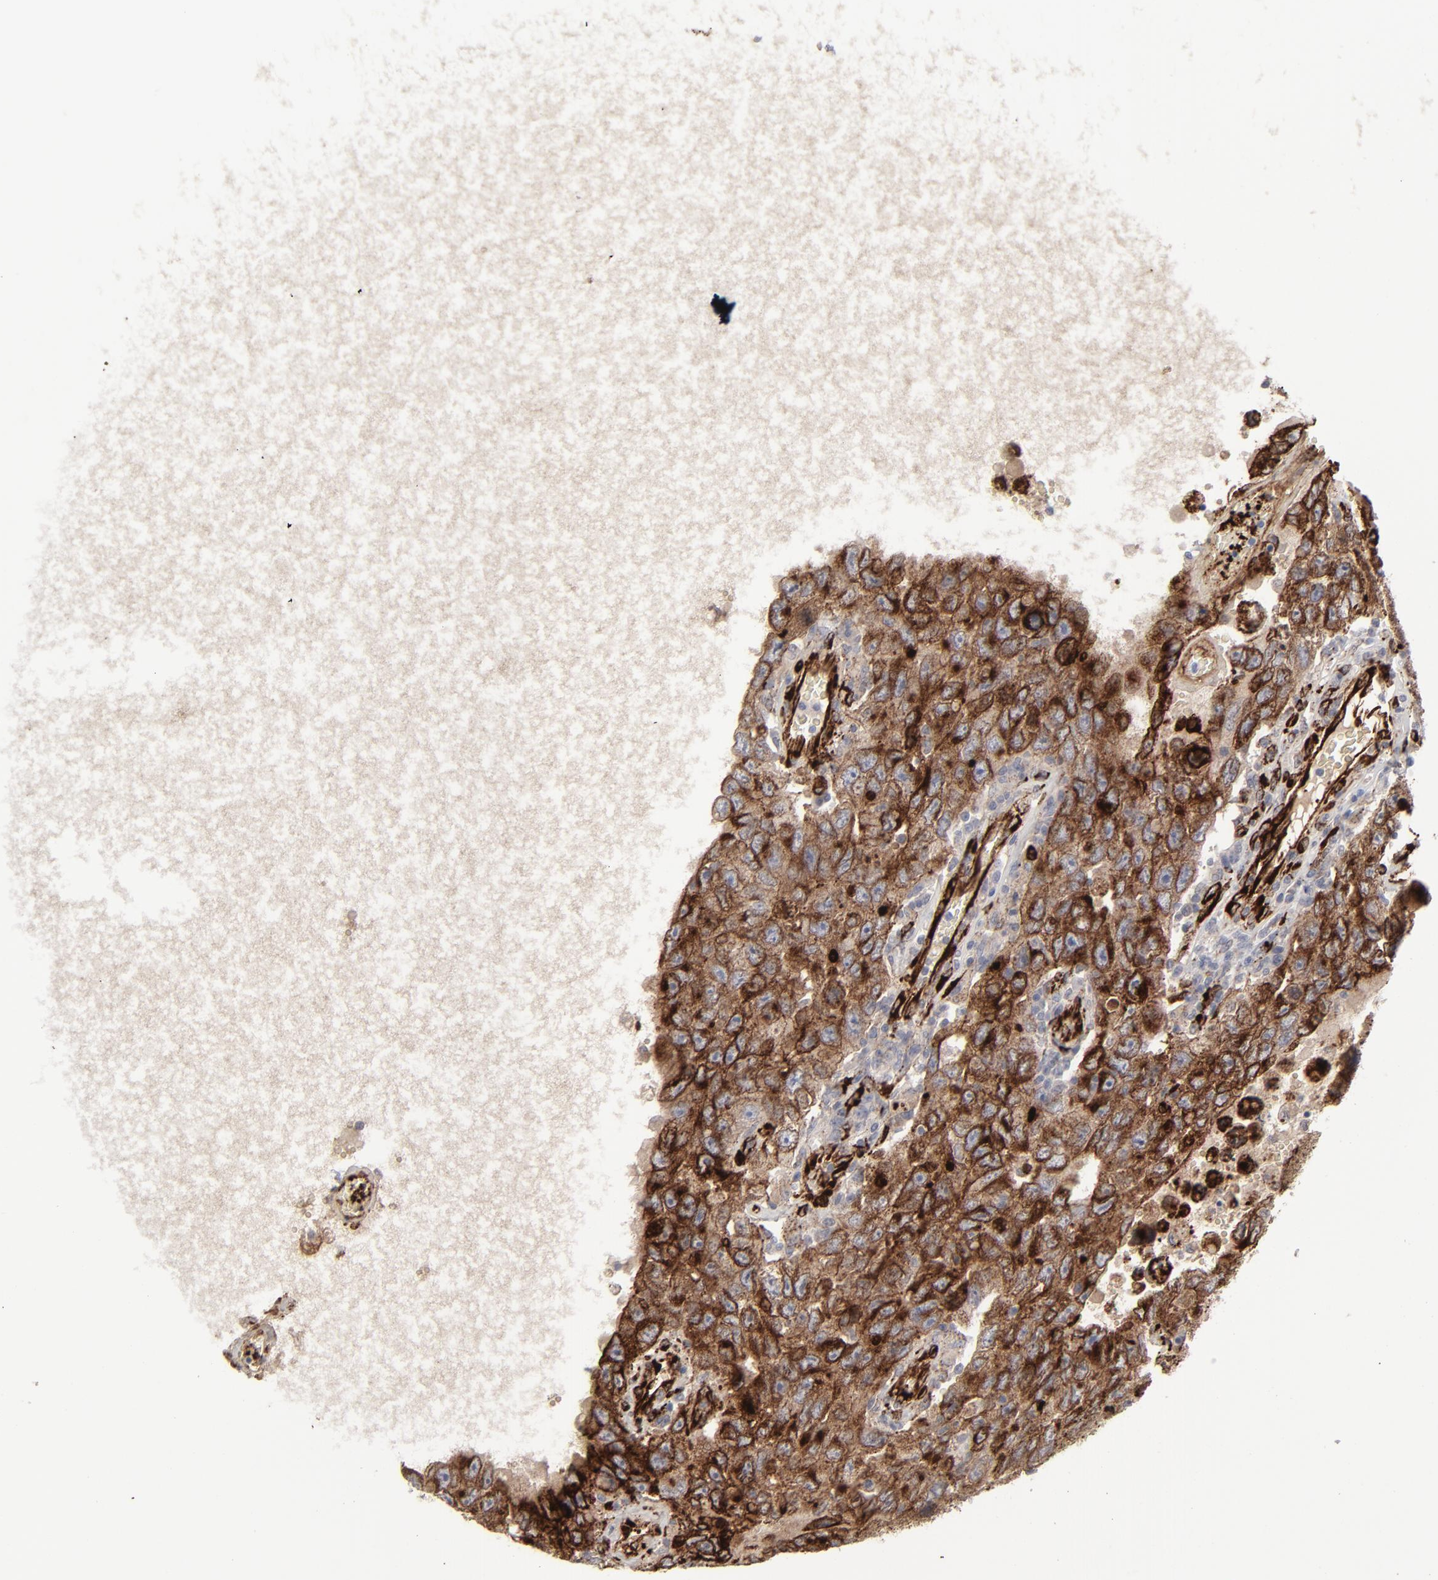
{"staining": {"intensity": "strong", "quantity": ">75%", "location": "cytoplasmic/membranous"}, "tissue": "testis cancer", "cell_type": "Tumor cells", "image_type": "cancer", "snomed": [{"axis": "morphology", "description": "Carcinoma, Embryonal, NOS"}, {"axis": "topography", "description": "Testis"}], "caption": "Brown immunohistochemical staining in human testis cancer (embryonal carcinoma) shows strong cytoplasmic/membranous staining in about >75% of tumor cells. The staining is performed using DAB brown chromogen to label protein expression. The nuclei are counter-stained blue using hematoxylin.", "gene": "SPARC", "patient": {"sex": "male", "age": 26}}